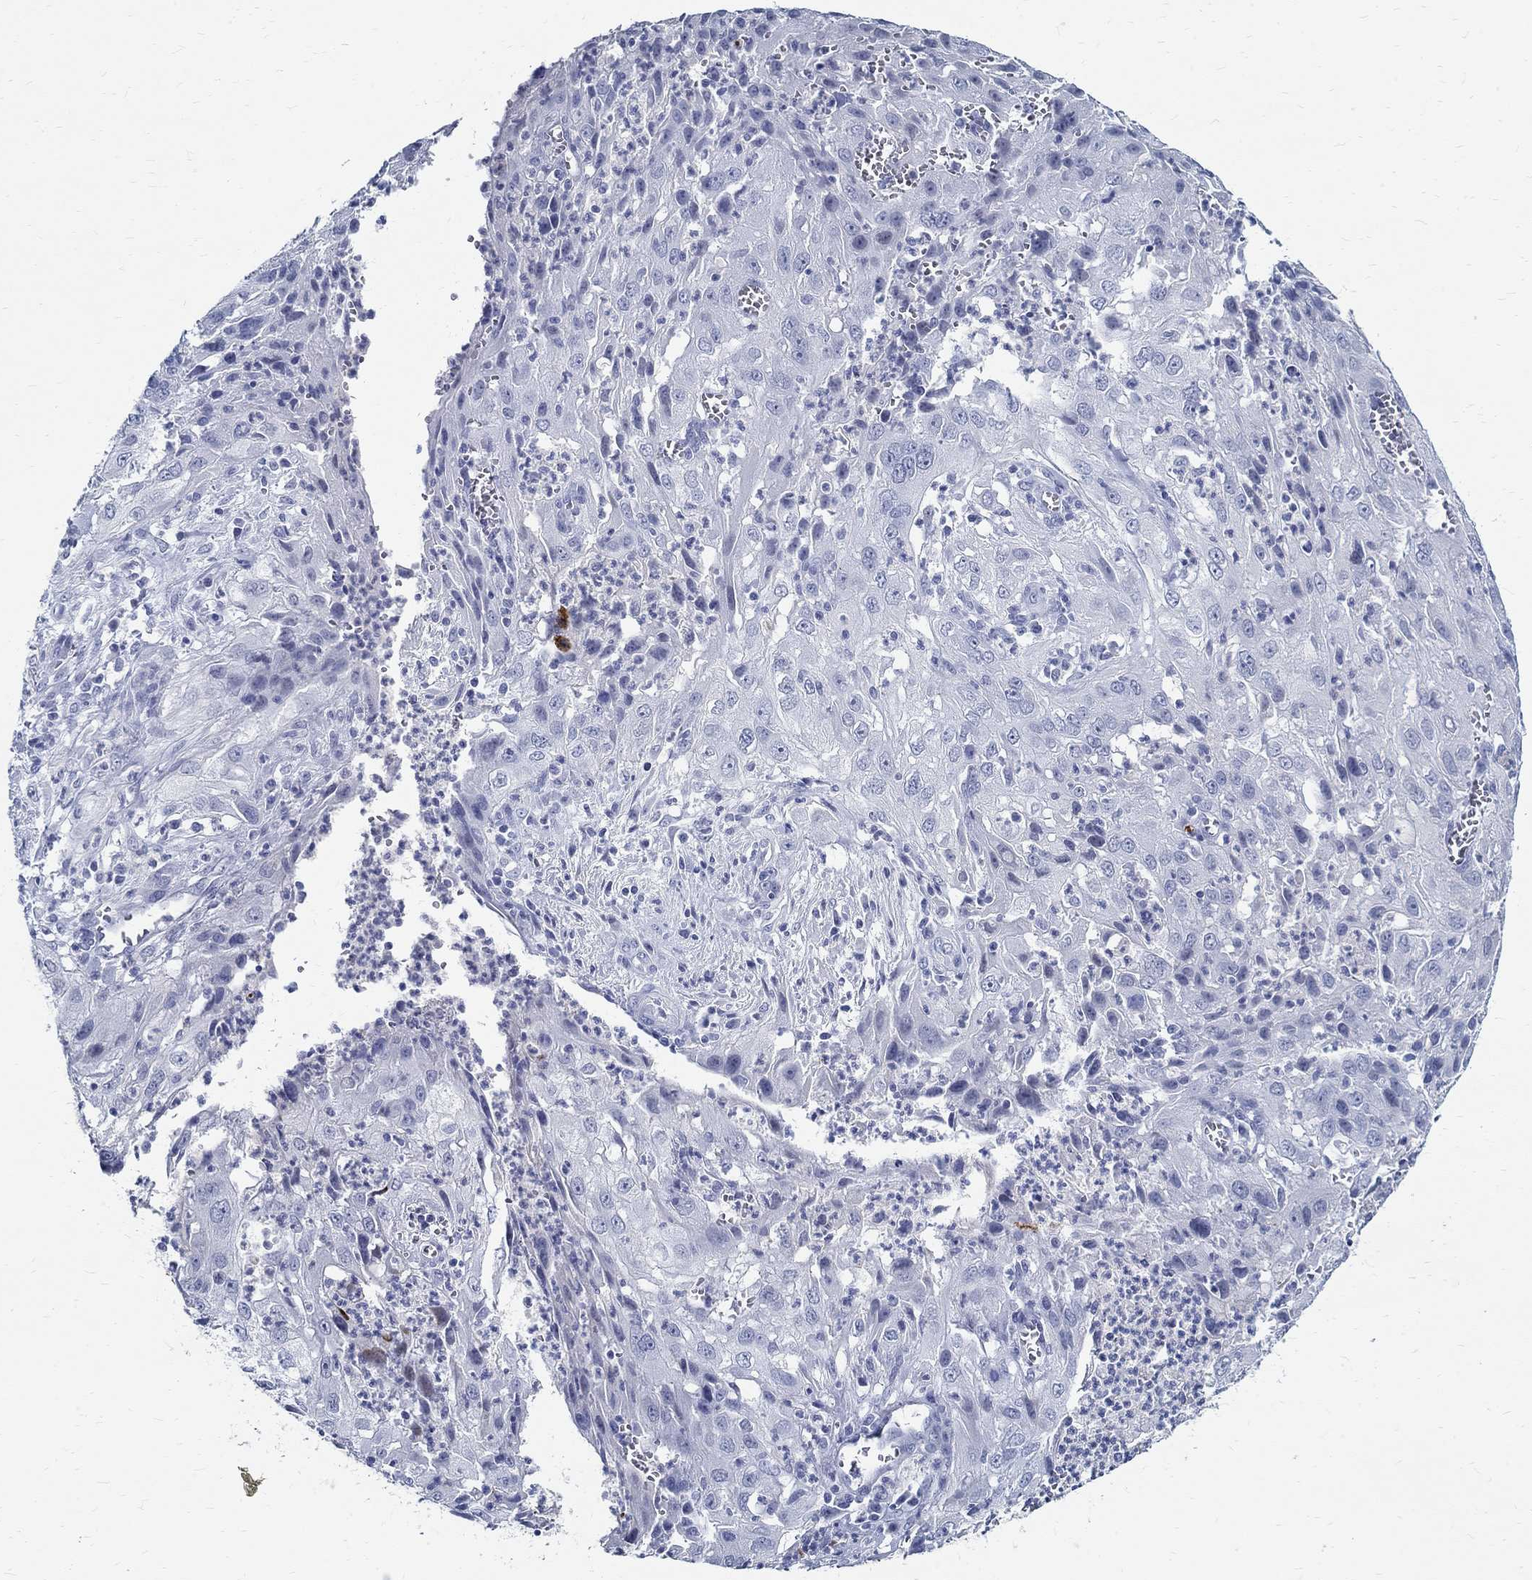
{"staining": {"intensity": "negative", "quantity": "none", "location": "none"}, "tissue": "cervical cancer", "cell_type": "Tumor cells", "image_type": "cancer", "snomed": [{"axis": "morphology", "description": "Squamous cell carcinoma, NOS"}, {"axis": "topography", "description": "Cervix"}], "caption": "Tumor cells show no significant protein positivity in cervical cancer (squamous cell carcinoma). (Immunohistochemistry (ihc), brightfield microscopy, high magnification).", "gene": "BSPRY", "patient": {"sex": "female", "age": 32}}